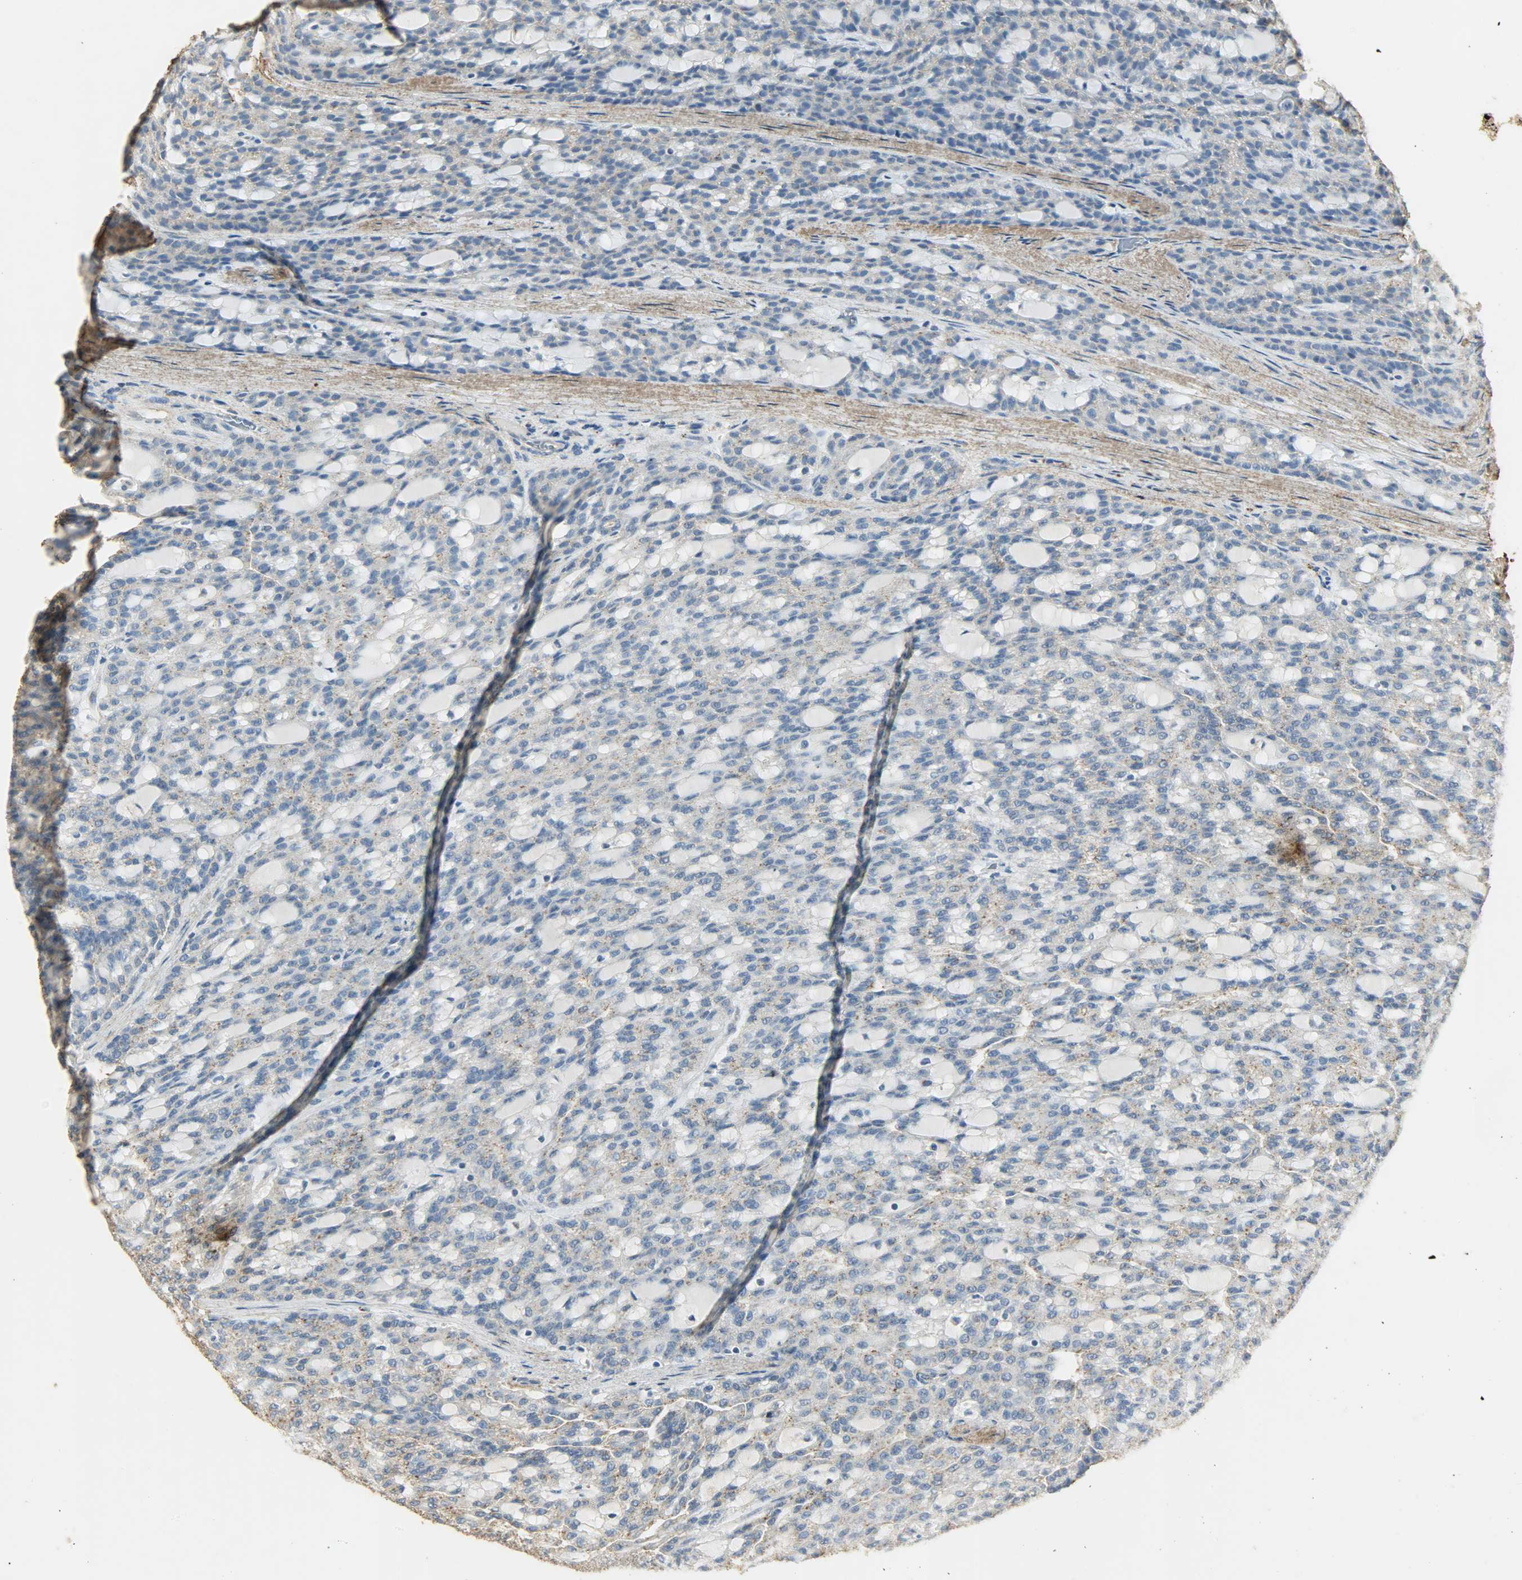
{"staining": {"intensity": "weak", "quantity": "25%-75%", "location": "cytoplasmic/membranous"}, "tissue": "renal cancer", "cell_type": "Tumor cells", "image_type": "cancer", "snomed": [{"axis": "morphology", "description": "Adenocarcinoma, NOS"}, {"axis": "topography", "description": "Kidney"}], "caption": "Immunohistochemical staining of renal cancer (adenocarcinoma) shows low levels of weak cytoplasmic/membranous protein positivity in about 25%-75% of tumor cells.", "gene": "ASB9", "patient": {"sex": "male", "age": 63}}